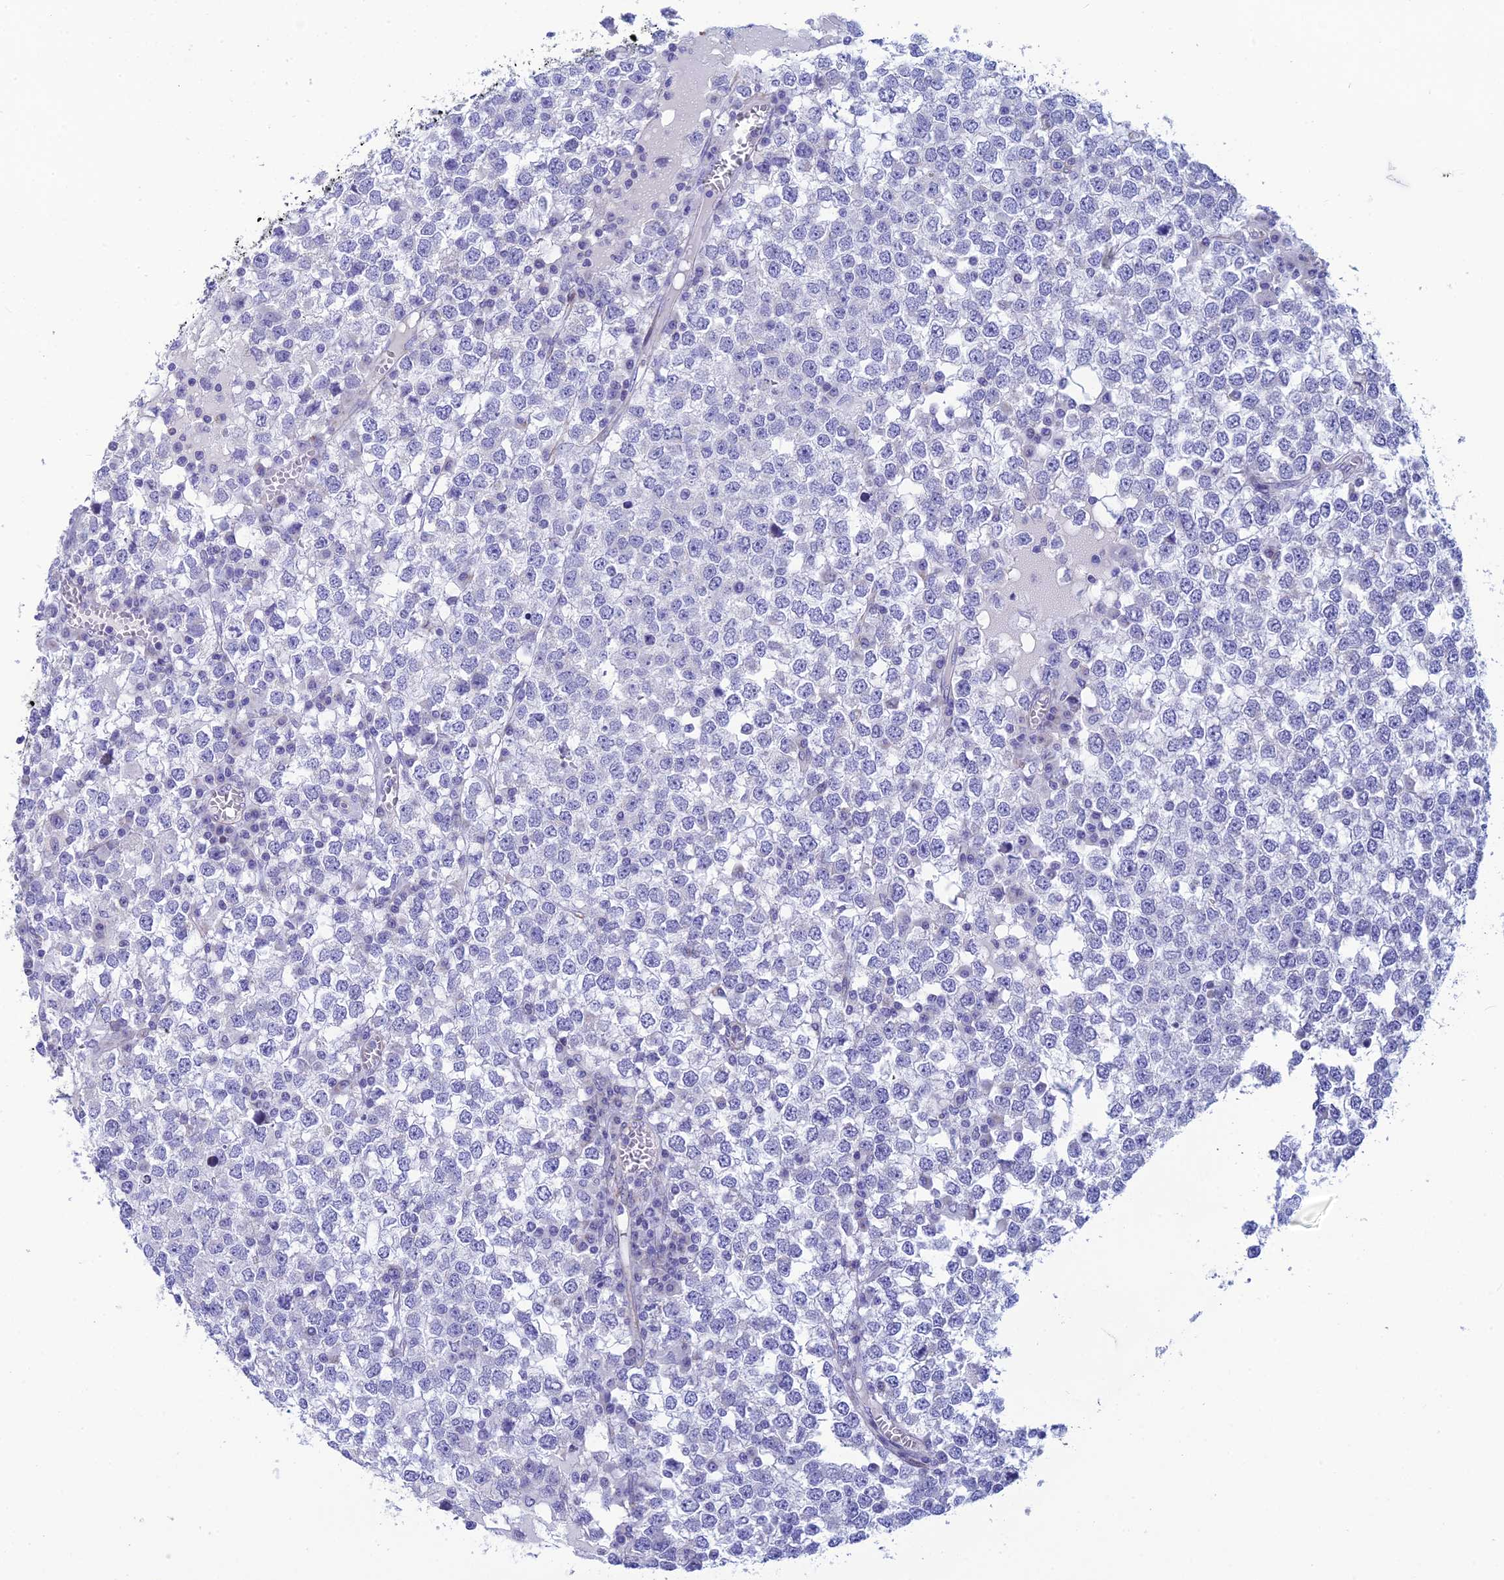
{"staining": {"intensity": "negative", "quantity": "none", "location": "none"}, "tissue": "testis cancer", "cell_type": "Tumor cells", "image_type": "cancer", "snomed": [{"axis": "morphology", "description": "Seminoma, NOS"}, {"axis": "topography", "description": "Testis"}], "caption": "Tumor cells show no significant protein positivity in testis cancer (seminoma). Nuclei are stained in blue.", "gene": "POMGNT1", "patient": {"sex": "male", "age": 65}}